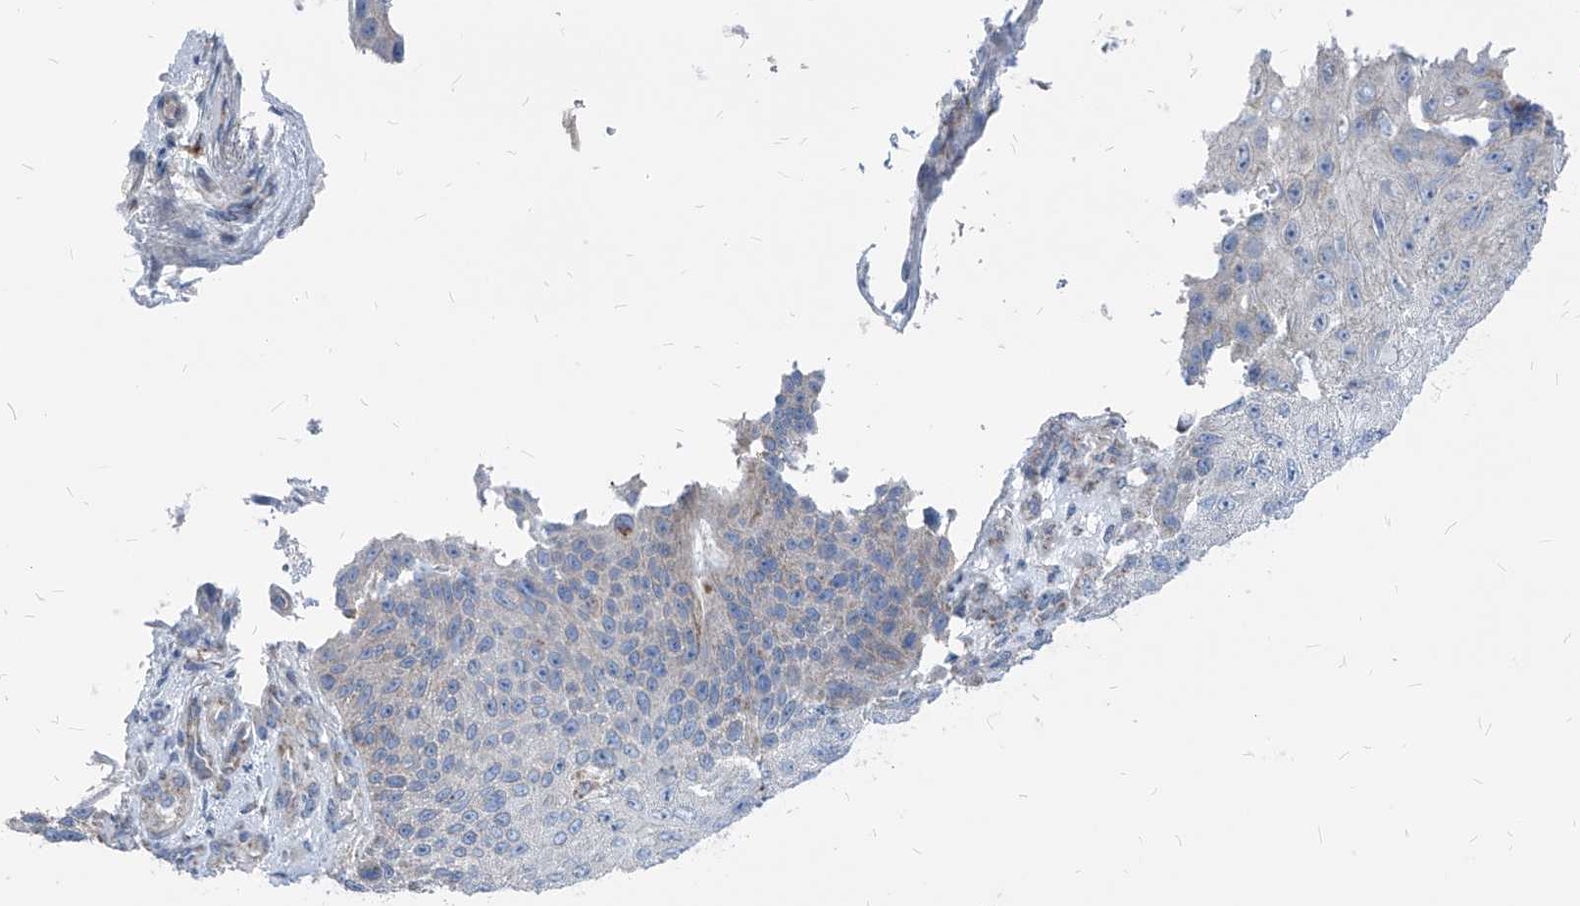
{"staining": {"intensity": "negative", "quantity": "none", "location": "none"}, "tissue": "skin cancer", "cell_type": "Tumor cells", "image_type": "cancer", "snomed": [{"axis": "morphology", "description": "Squamous cell carcinoma, NOS"}, {"axis": "topography", "description": "Skin"}], "caption": "This is an IHC image of skin cancer. There is no expression in tumor cells.", "gene": "AGPS", "patient": {"sex": "female", "age": 88}}